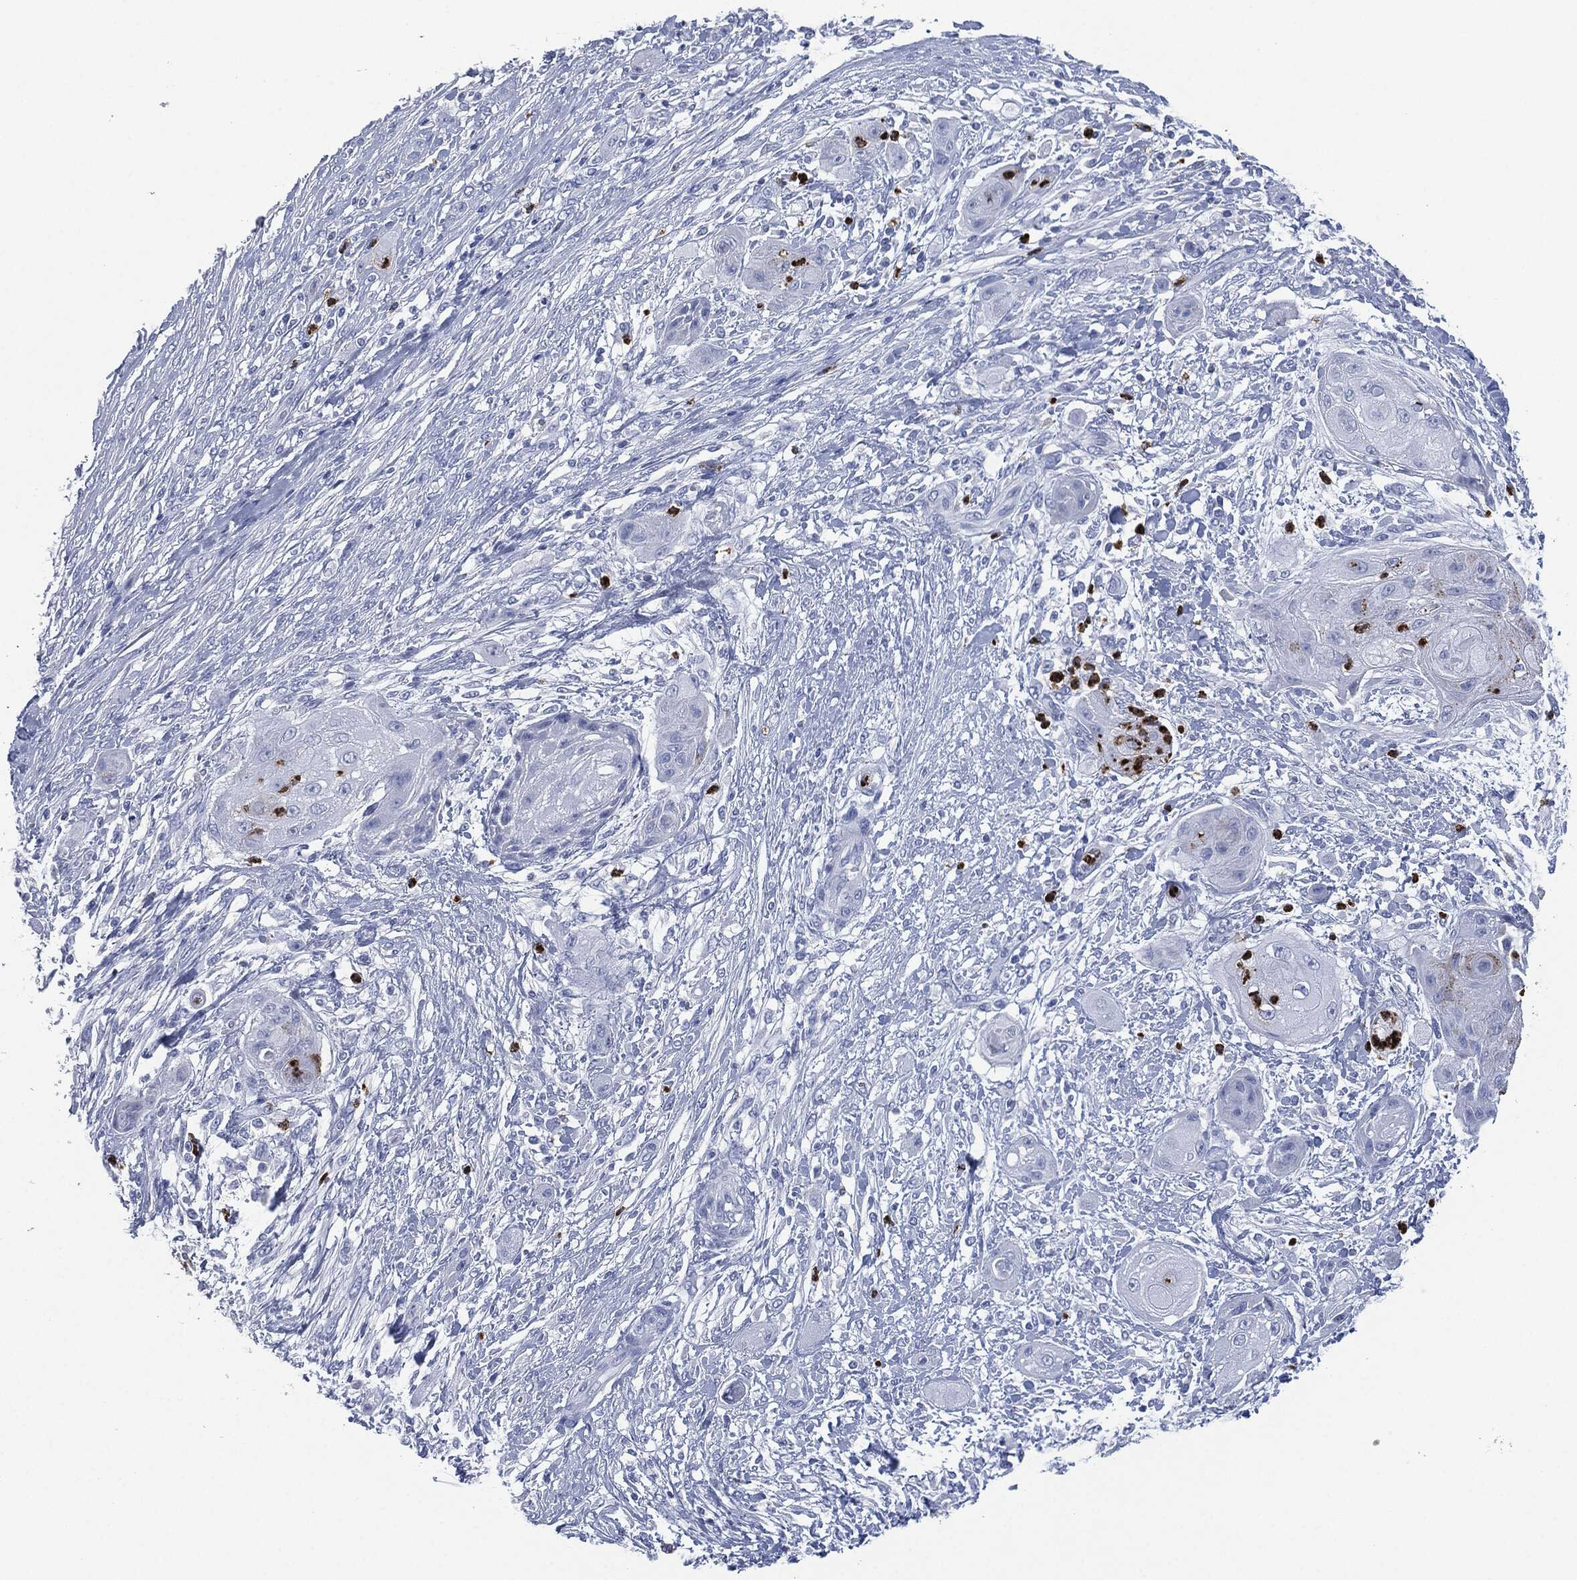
{"staining": {"intensity": "negative", "quantity": "none", "location": "none"}, "tissue": "skin cancer", "cell_type": "Tumor cells", "image_type": "cancer", "snomed": [{"axis": "morphology", "description": "Squamous cell carcinoma, NOS"}, {"axis": "topography", "description": "Skin"}], "caption": "Immunohistochemistry (IHC) photomicrograph of human skin cancer stained for a protein (brown), which displays no expression in tumor cells.", "gene": "CEACAM8", "patient": {"sex": "male", "age": 62}}